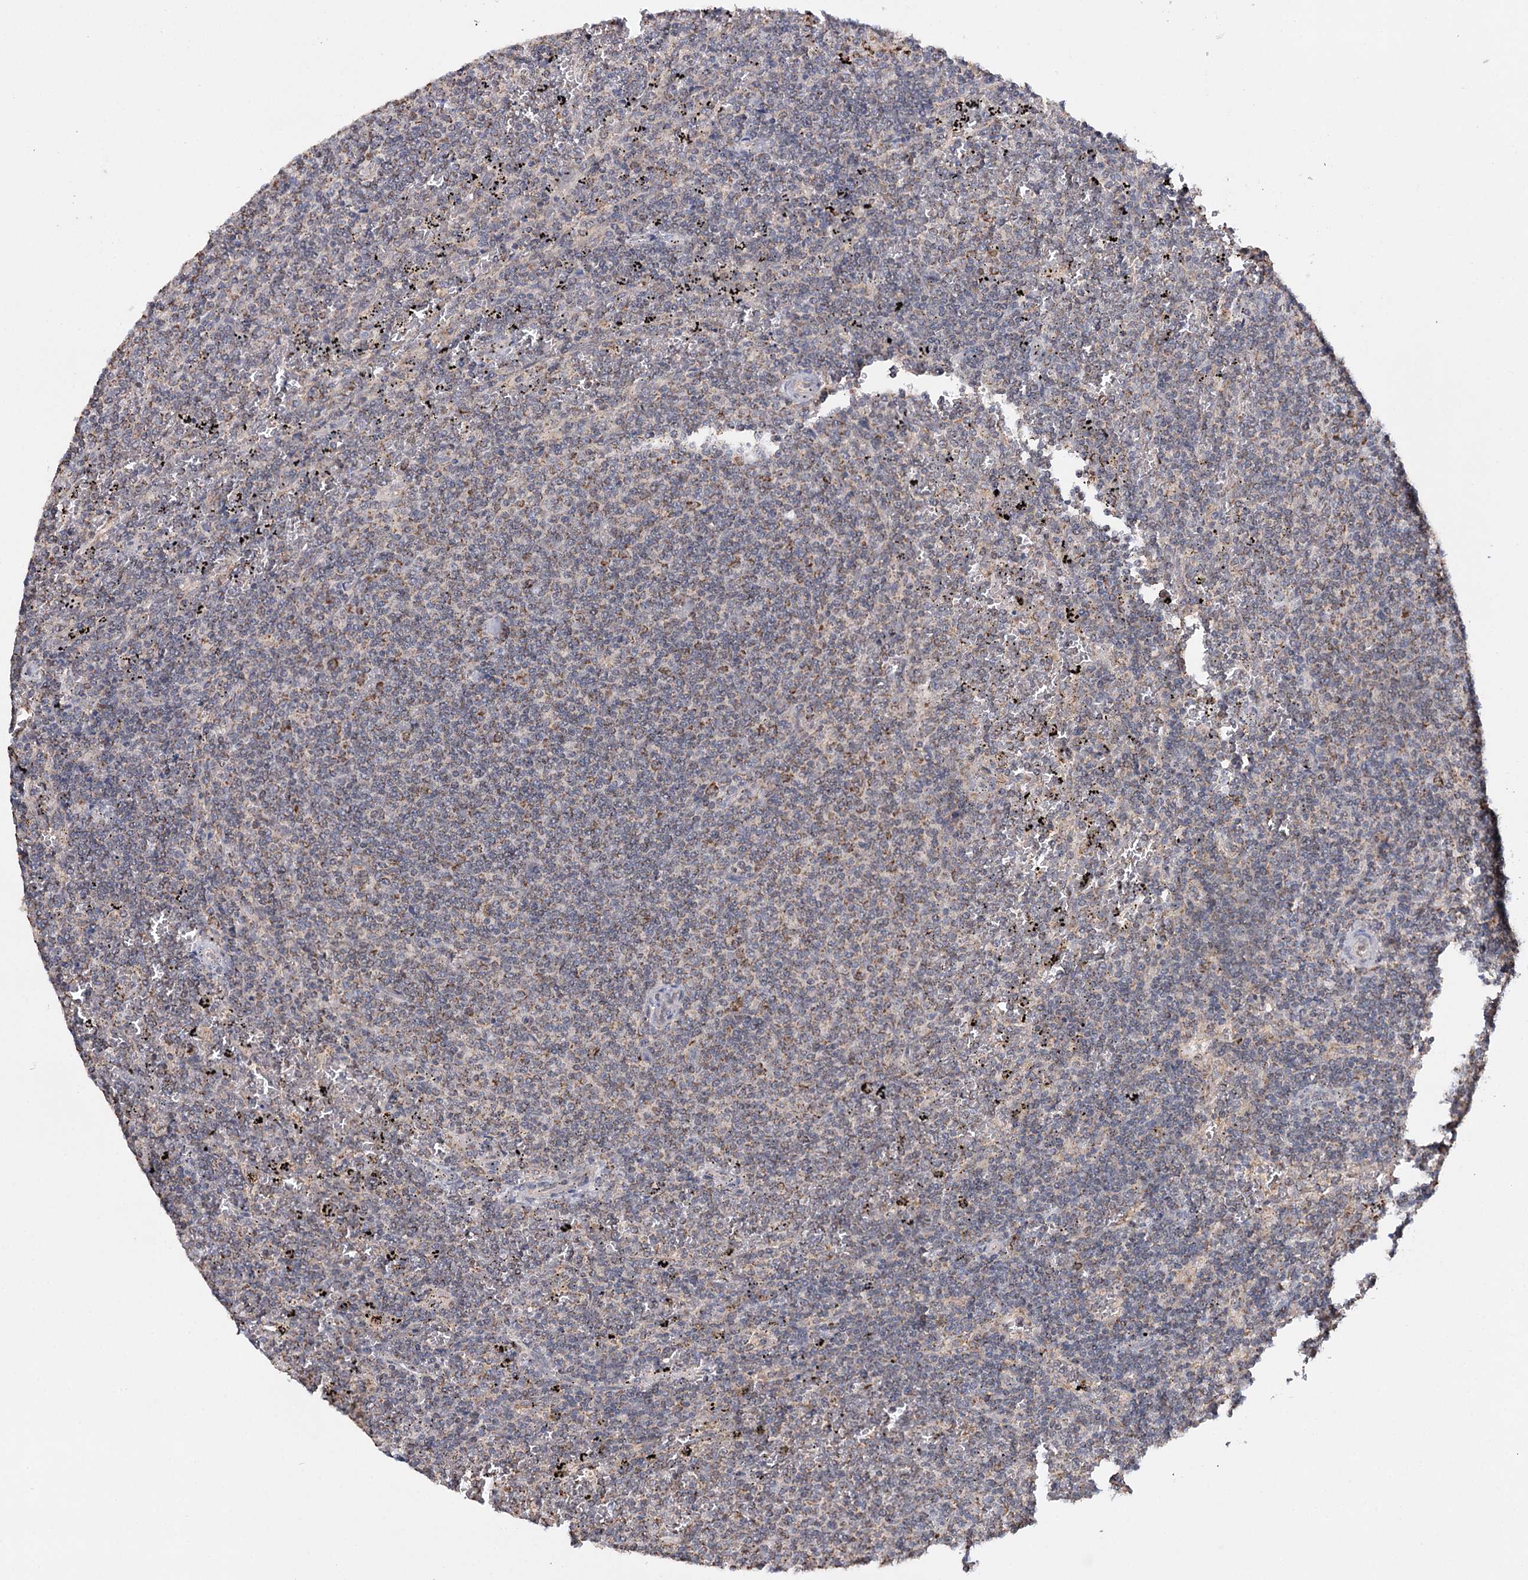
{"staining": {"intensity": "moderate", "quantity": "<25%", "location": "cytoplasmic/membranous"}, "tissue": "lymphoma", "cell_type": "Tumor cells", "image_type": "cancer", "snomed": [{"axis": "morphology", "description": "Malignant lymphoma, non-Hodgkin's type, Low grade"}, {"axis": "topography", "description": "Spleen"}], "caption": "Protein staining of lymphoma tissue demonstrates moderate cytoplasmic/membranous positivity in about <25% of tumor cells.", "gene": "PIK3CB", "patient": {"sex": "female", "age": 50}}